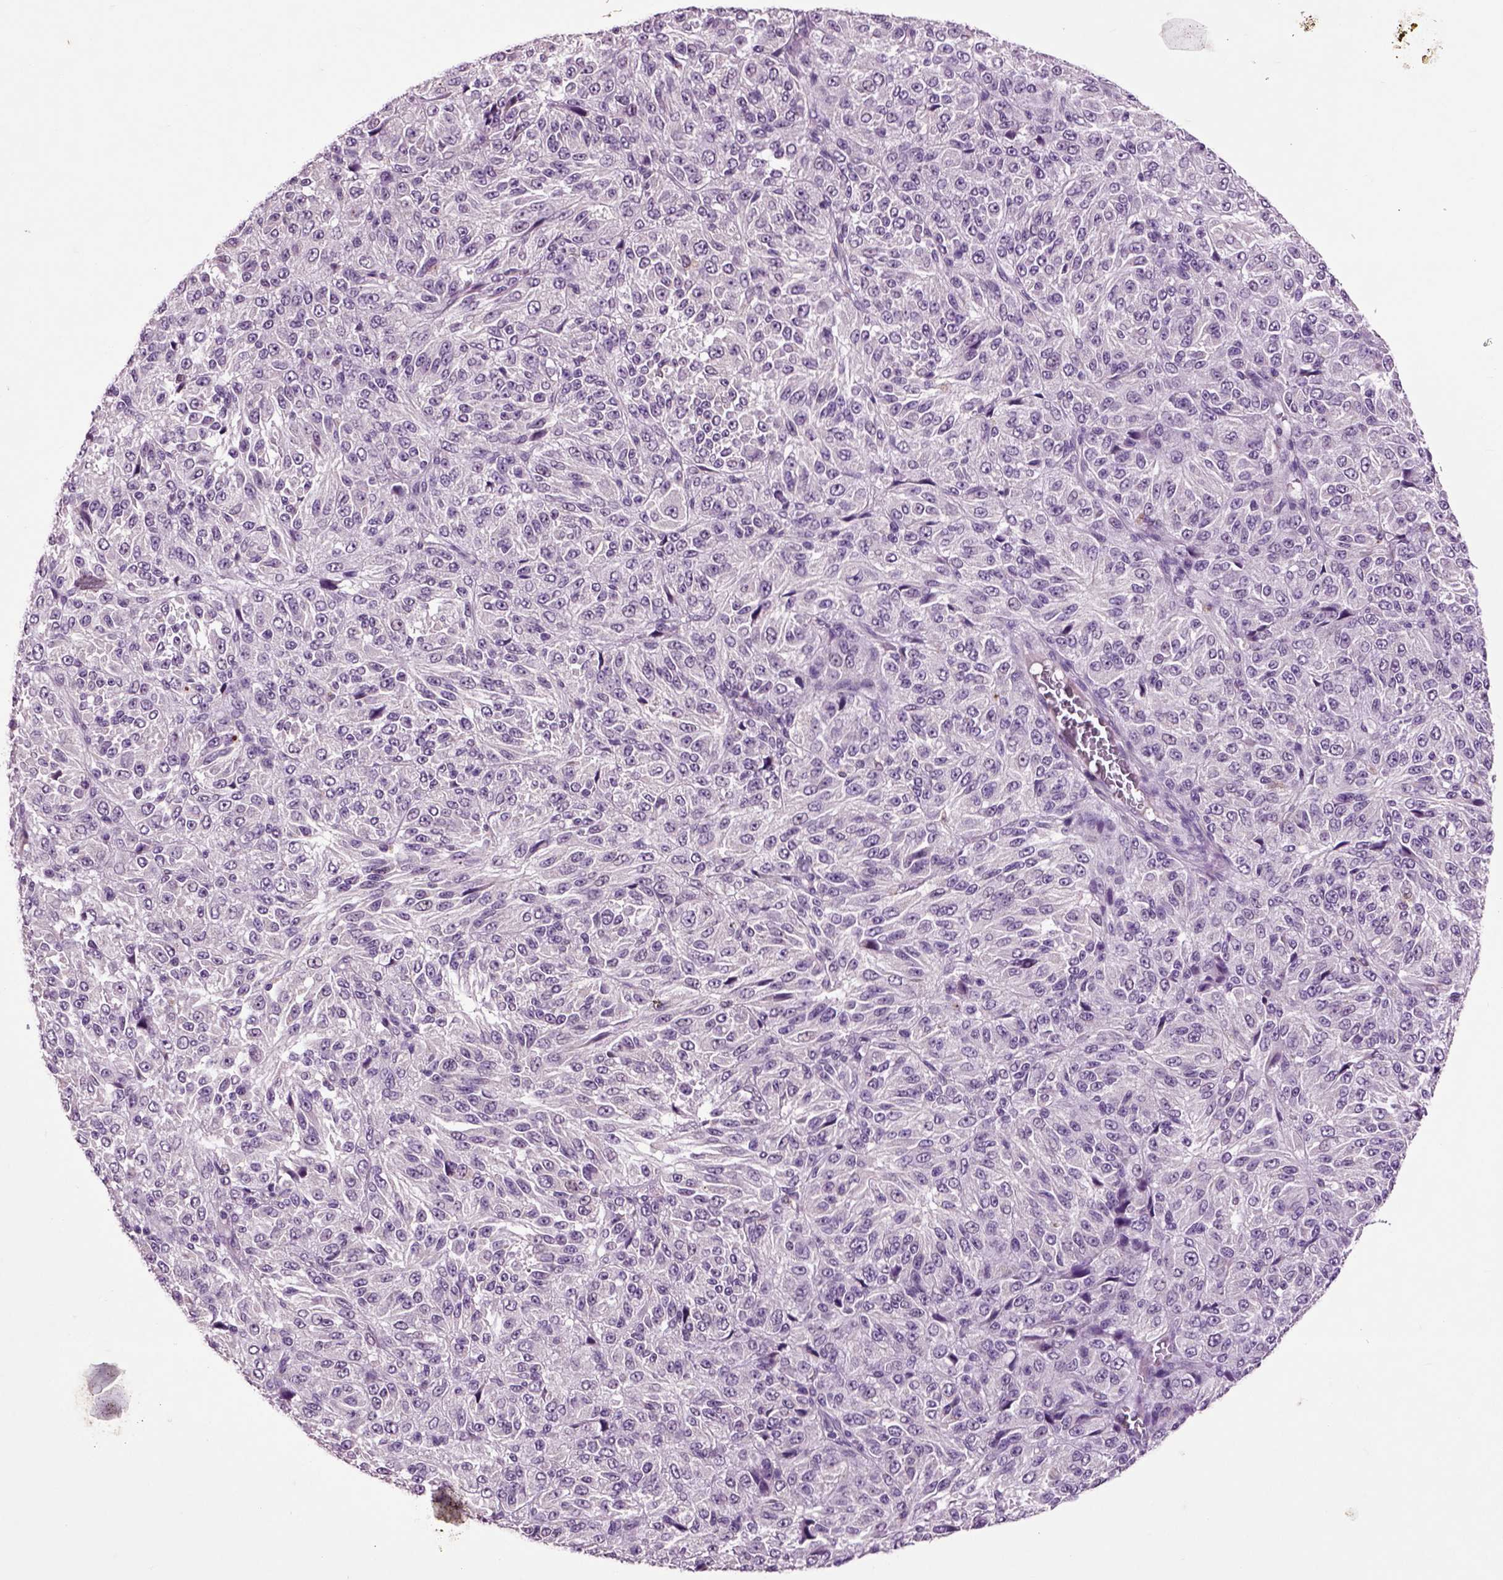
{"staining": {"intensity": "negative", "quantity": "none", "location": "none"}, "tissue": "melanoma", "cell_type": "Tumor cells", "image_type": "cancer", "snomed": [{"axis": "morphology", "description": "Malignant melanoma, Metastatic site"}, {"axis": "topography", "description": "Brain"}], "caption": "This image is of malignant melanoma (metastatic site) stained with IHC to label a protein in brown with the nuclei are counter-stained blue. There is no expression in tumor cells.", "gene": "CRHR1", "patient": {"sex": "female", "age": 56}}